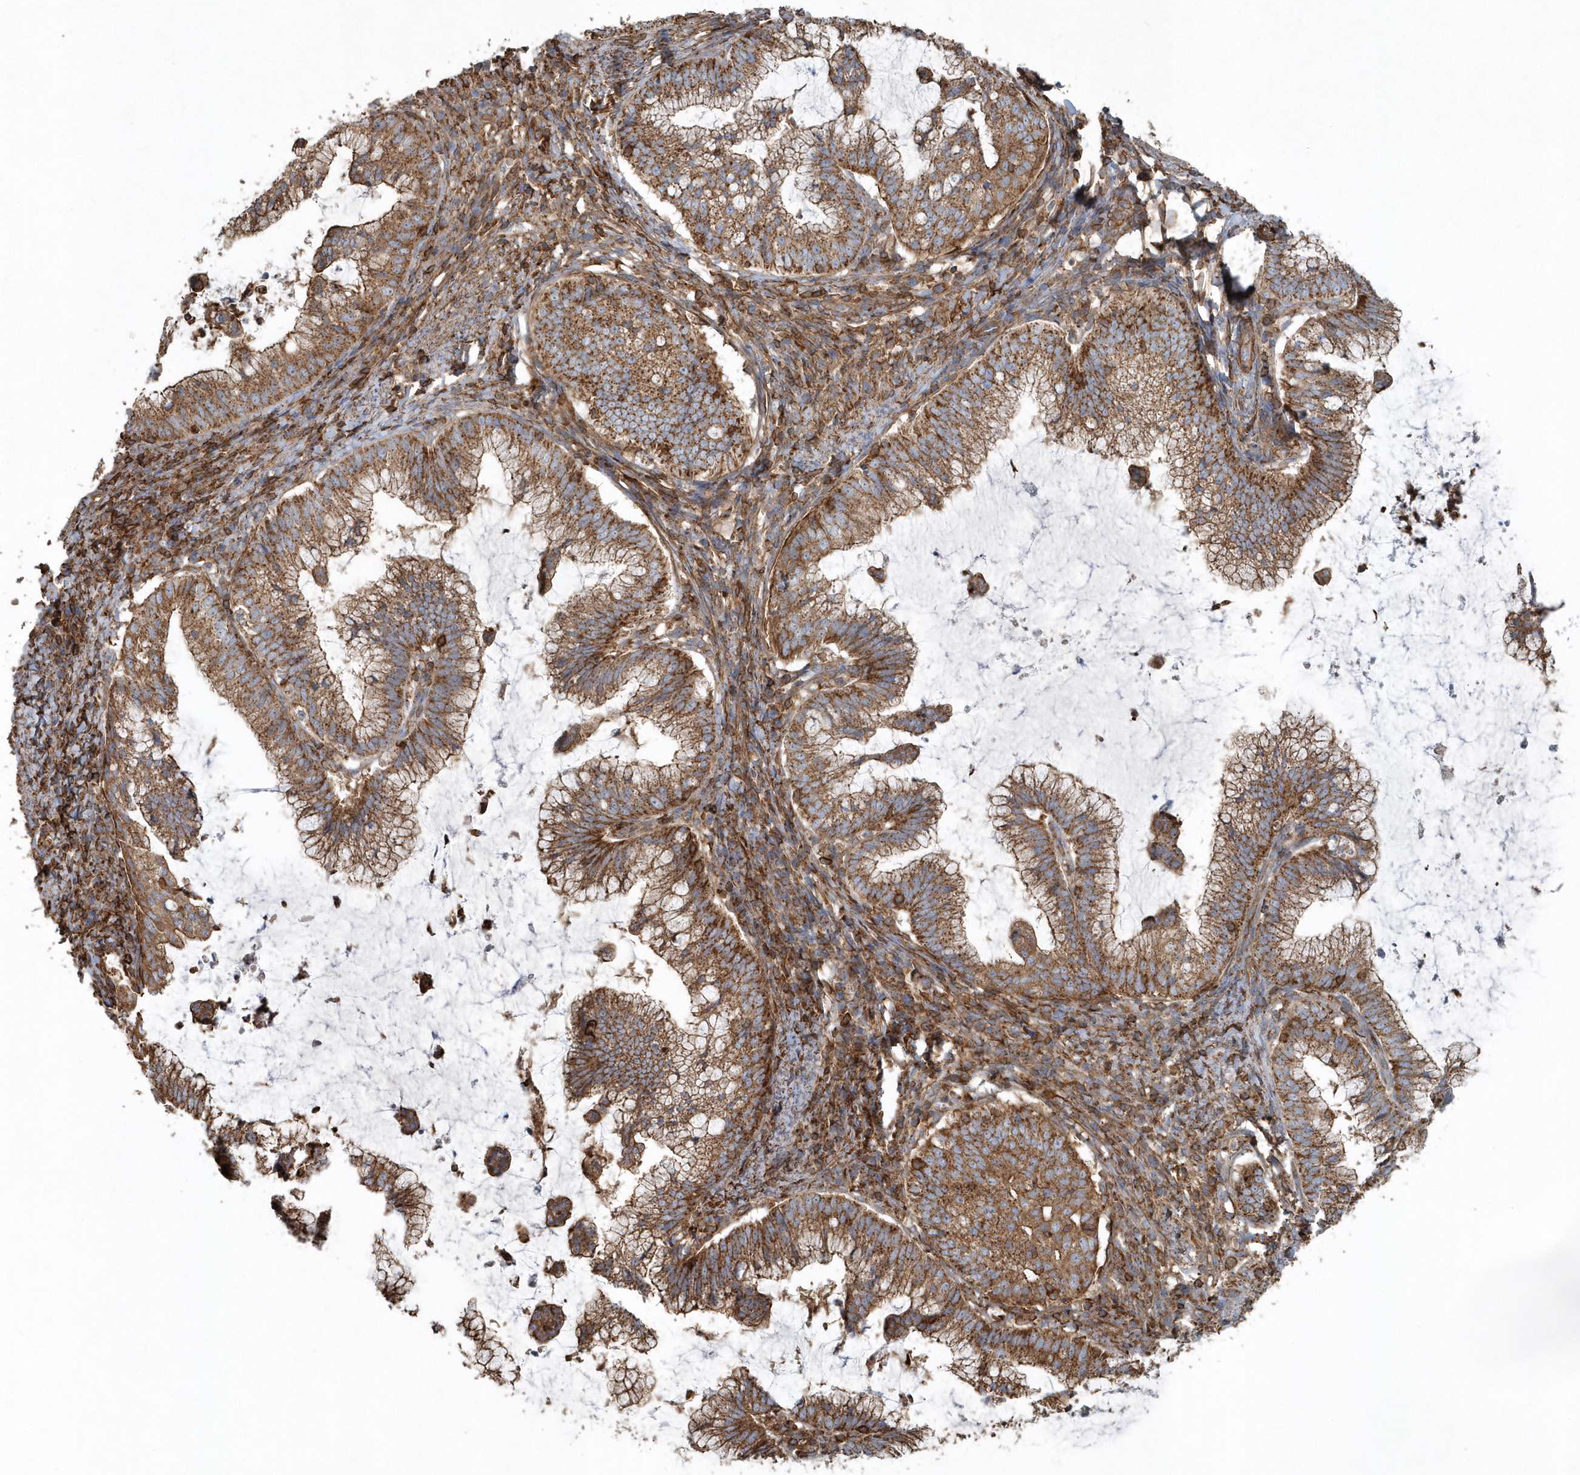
{"staining": {"intensity": "moderate", "quantity": ">75%", "location": "cytoplasmic/membranous"}, "tissue": "cervical cancer", "cell_type": "Tumor cells", "image_type": "cancer", "snomed": [{"axis": "morphology", "description": "Adenocarcinoma, NOS"}, {"axis": "topography", "description": "Cervix"}], "caption": "Moderate cytoplasmic/membranous positivity is identified in about >75% of tumor cells in adenocarcinoma (cervical).", "gene": "MMUT", "patient": {"sex": "female", "age": 36}}